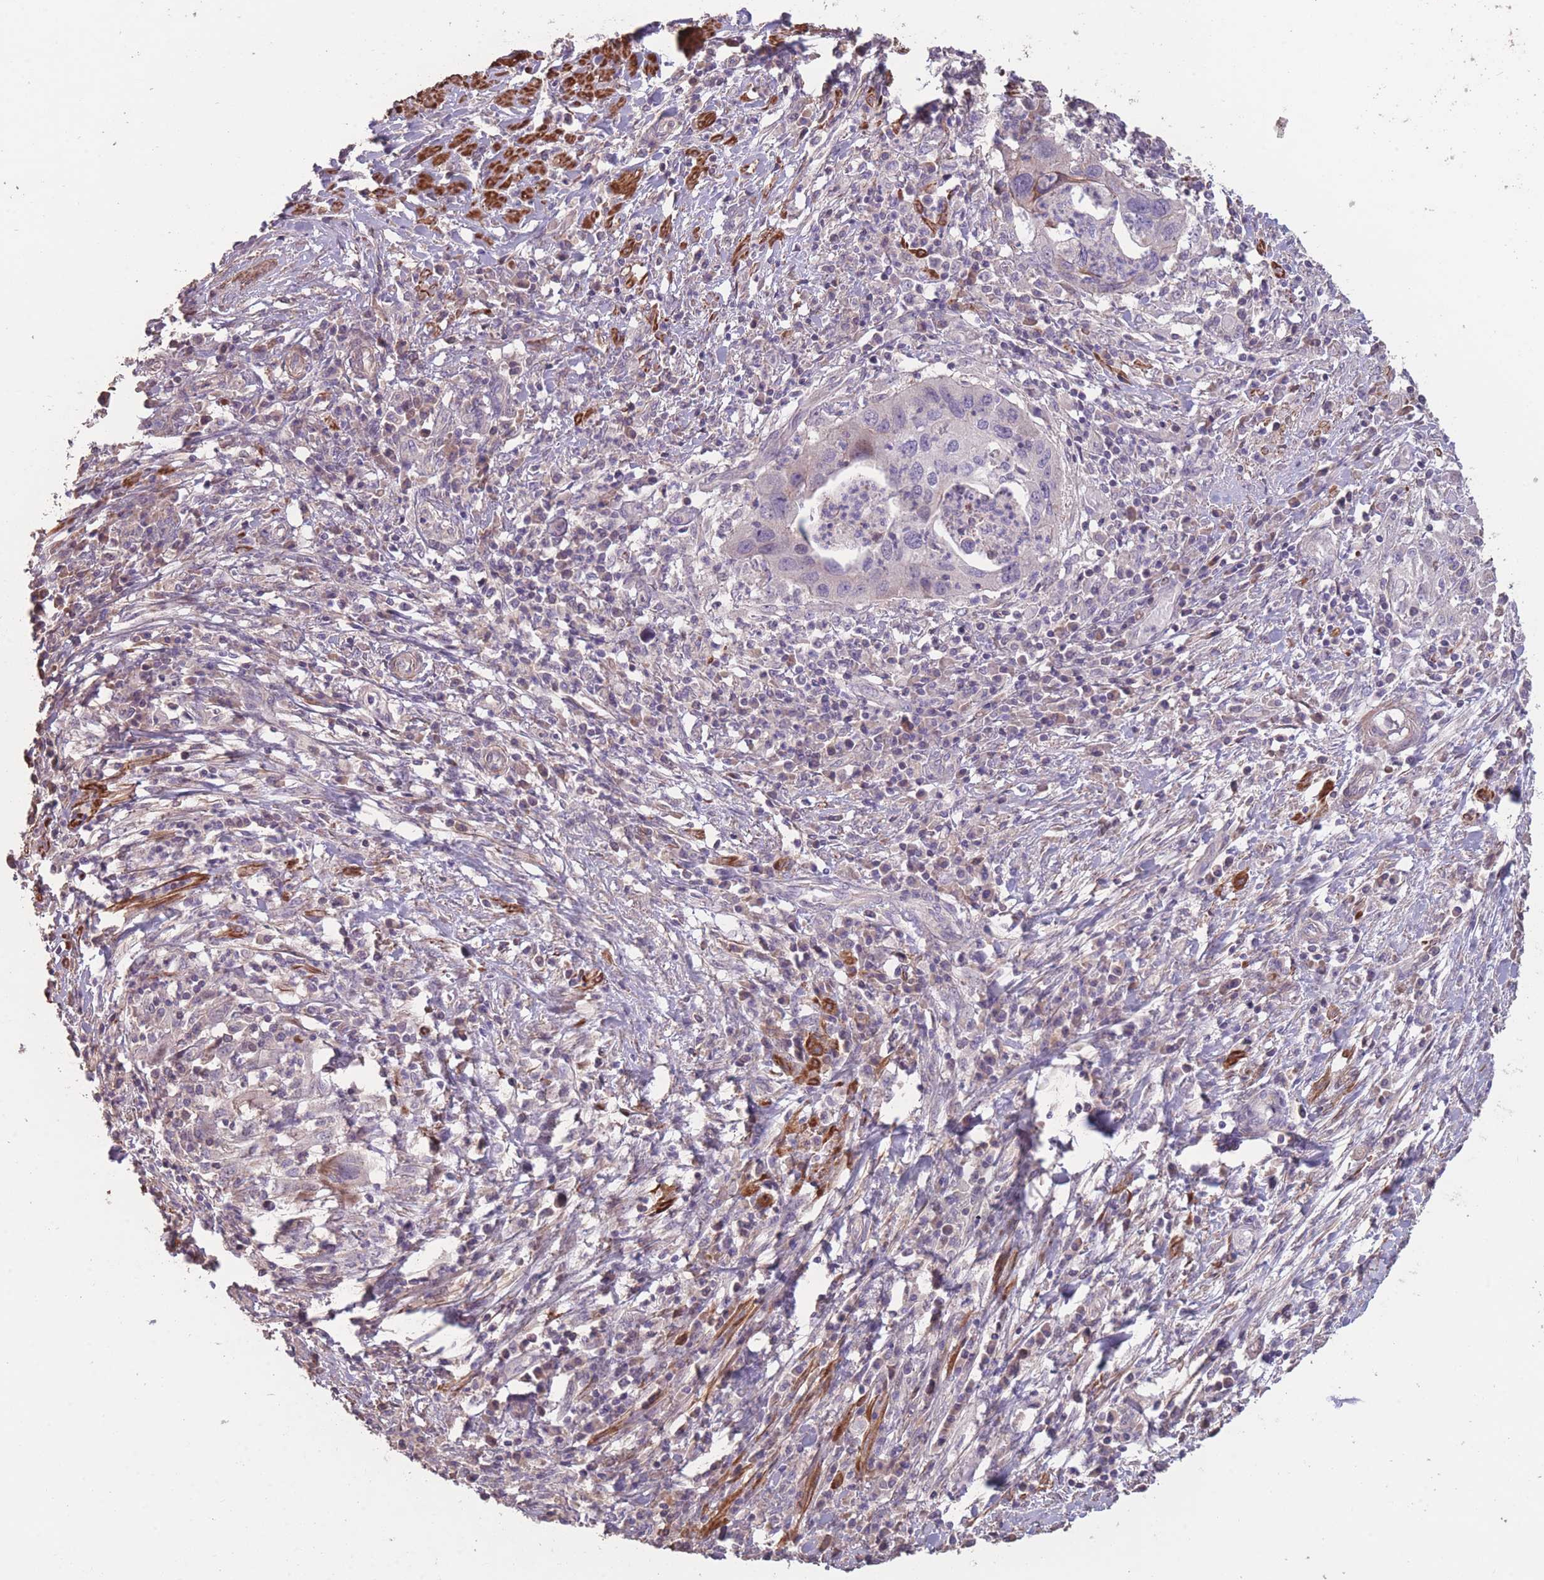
{"staining": {"intensity": "negative", "quantity": "none", "location": "none"}, "tissue": "cervical cancer", "cell_type": "Tumor cells", "image_type": "cancer", "snomed": [{"axis": "morphology", "description": "Squamous cell carcinoma, NOS"}, {"axis": "topography", "description": "Cervix"}], "caption": "Tumor cells are negative for brown protein staining in cervical cancer (squamous cell carcinoma).", "gene": "RSPH10B", "patient": {"sex": "female", "age": 38}}